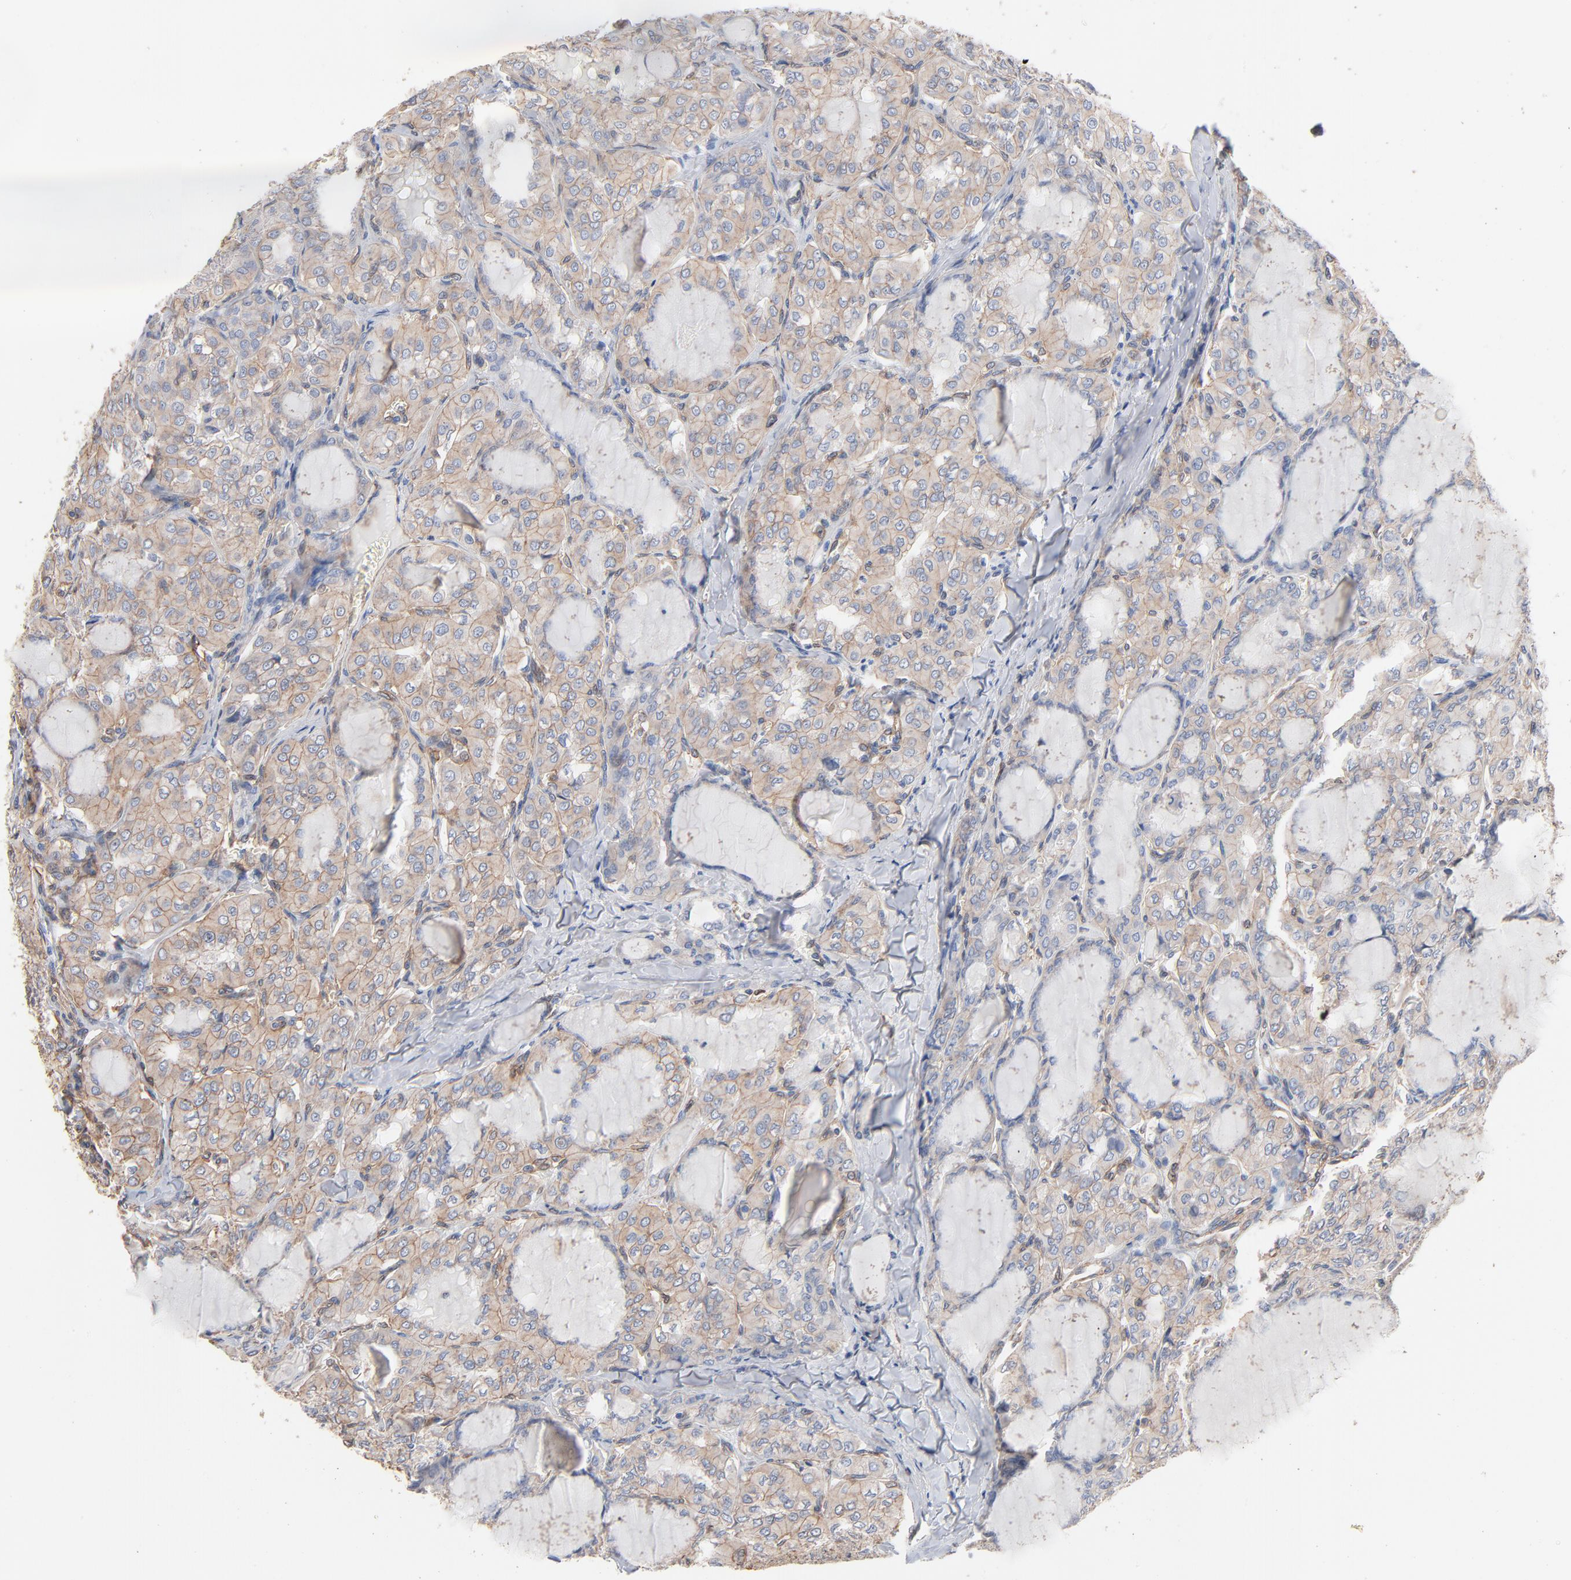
{"staining": {"intensity": "weak", "quantity": "25%-75%", "location": "cytoplasmic/membranous"}, "tissue": "thyroid cancer", "cell_type": "Tumor cells", "image_type": "cancer", "snomed": [{"axis": "morphology", "description": "Papillary adenocarcinoma, NOS"}, {"axis": "topography", "description": "Thyroid gland"}], "caption": "Immunohistochemistry (IHC) image of thyroid cancer stained for a protein (brown), which demonstrates low levels of weak cytoplasmic/membranous staining in approximately 25%-75% of tumor cells.", "gene": "ABCD4", "patient": {"sex": "male", "age": 20}}